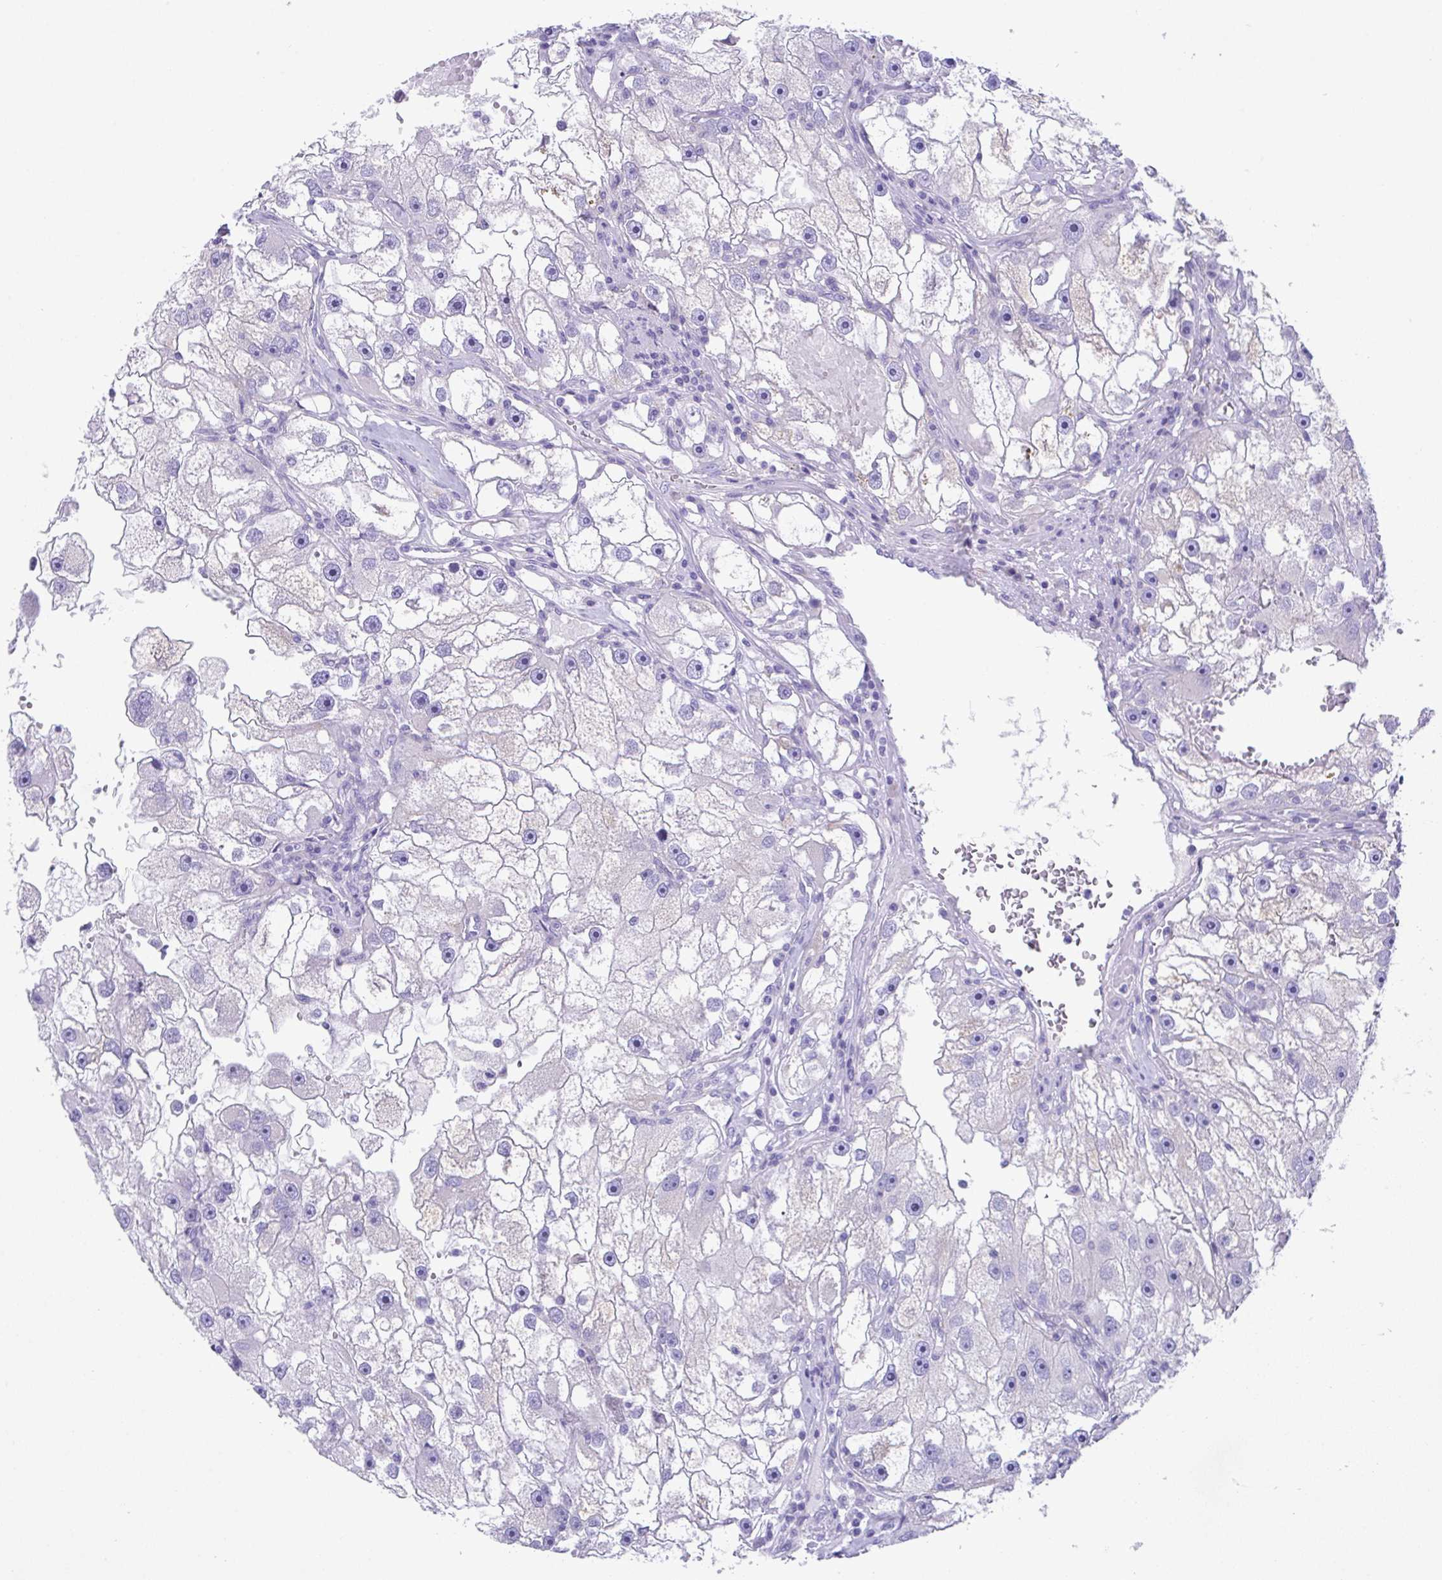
{"staining": {"intensity": "negative", "quantity": "none", "location": "none"}, "tissue": "renal cancer", "cell_type": "Tumor cells", "image_type": "cancer", "snomed": [{"axis": "morphology", "description": "Adenocarcinoma, NOS"}, {"axis": "topography", "description": "Kidney"}], "caption": "Protein analysis of renal adenocarcinoma displays no significant positivity in tumor cells.", "gene": "TMEM106B", "patient": {"sex": "male", "age": 63}}